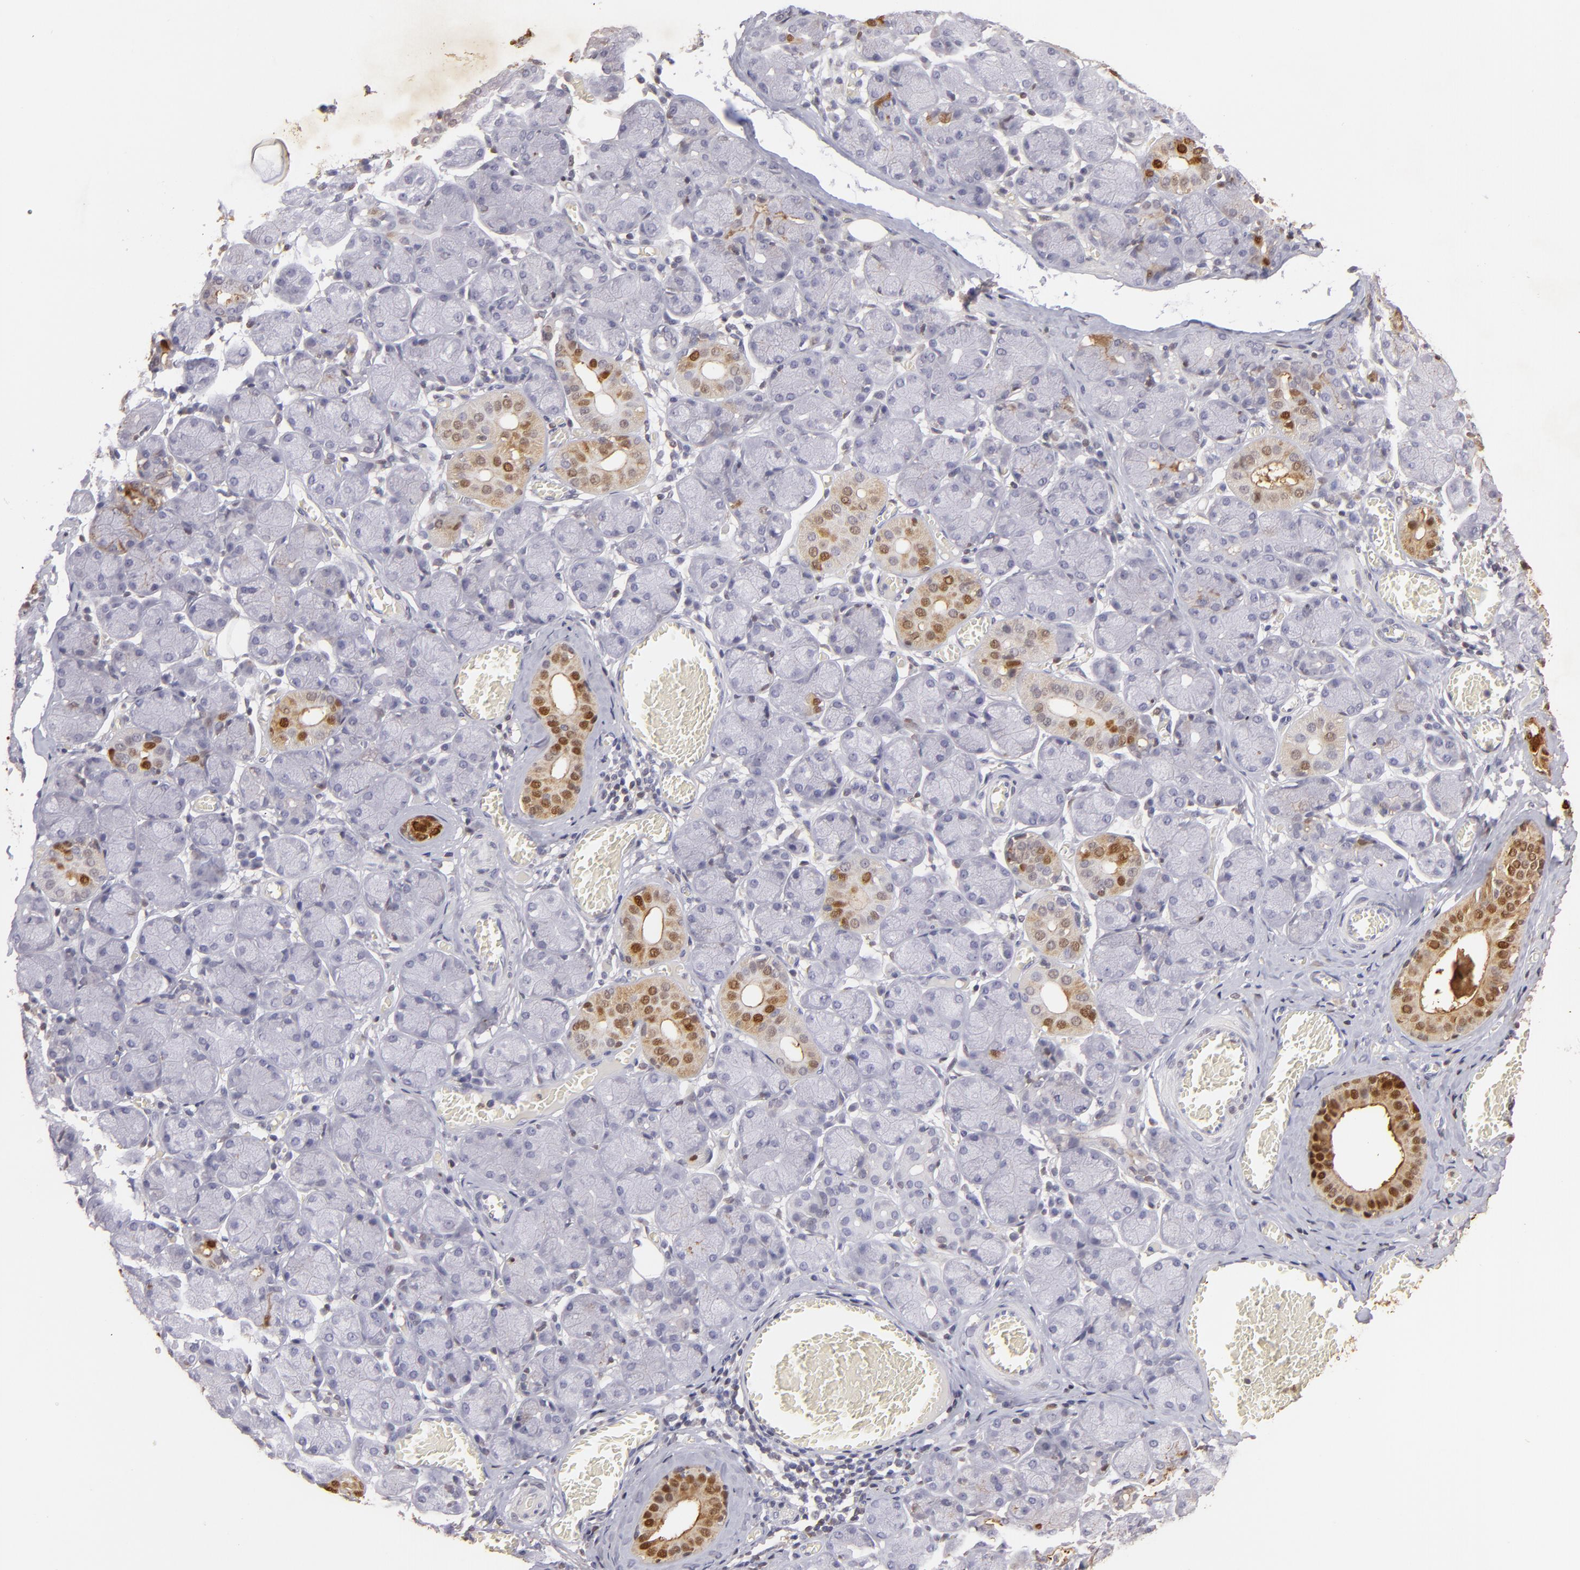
{"staining": {"intensity": "moderate", "quantity": "<25%", "location": "cytoplasmic/membranous,nuclear"}, "tissue": "salivary gland", "cell_type": "Glandular cells", "image_type": "normal", "snomed": [{"axis": "morphology", "description": "Normal tissue, NOS"}, {"axis": "topography", "description": "Salivary gland"}], "caption": "IHC histopathology image of unremarkable salivary gland: human salivary gland stained using IHC exhibits low levels of moderate protein expression localized specifically in the cytoplasmic/membranous,nuclear of glandular cells, appearing as a cytoplasmic/membranous,nuclear brown color.", "gene": "S100A2", "patient": {"sex": "female", "age": 24}}